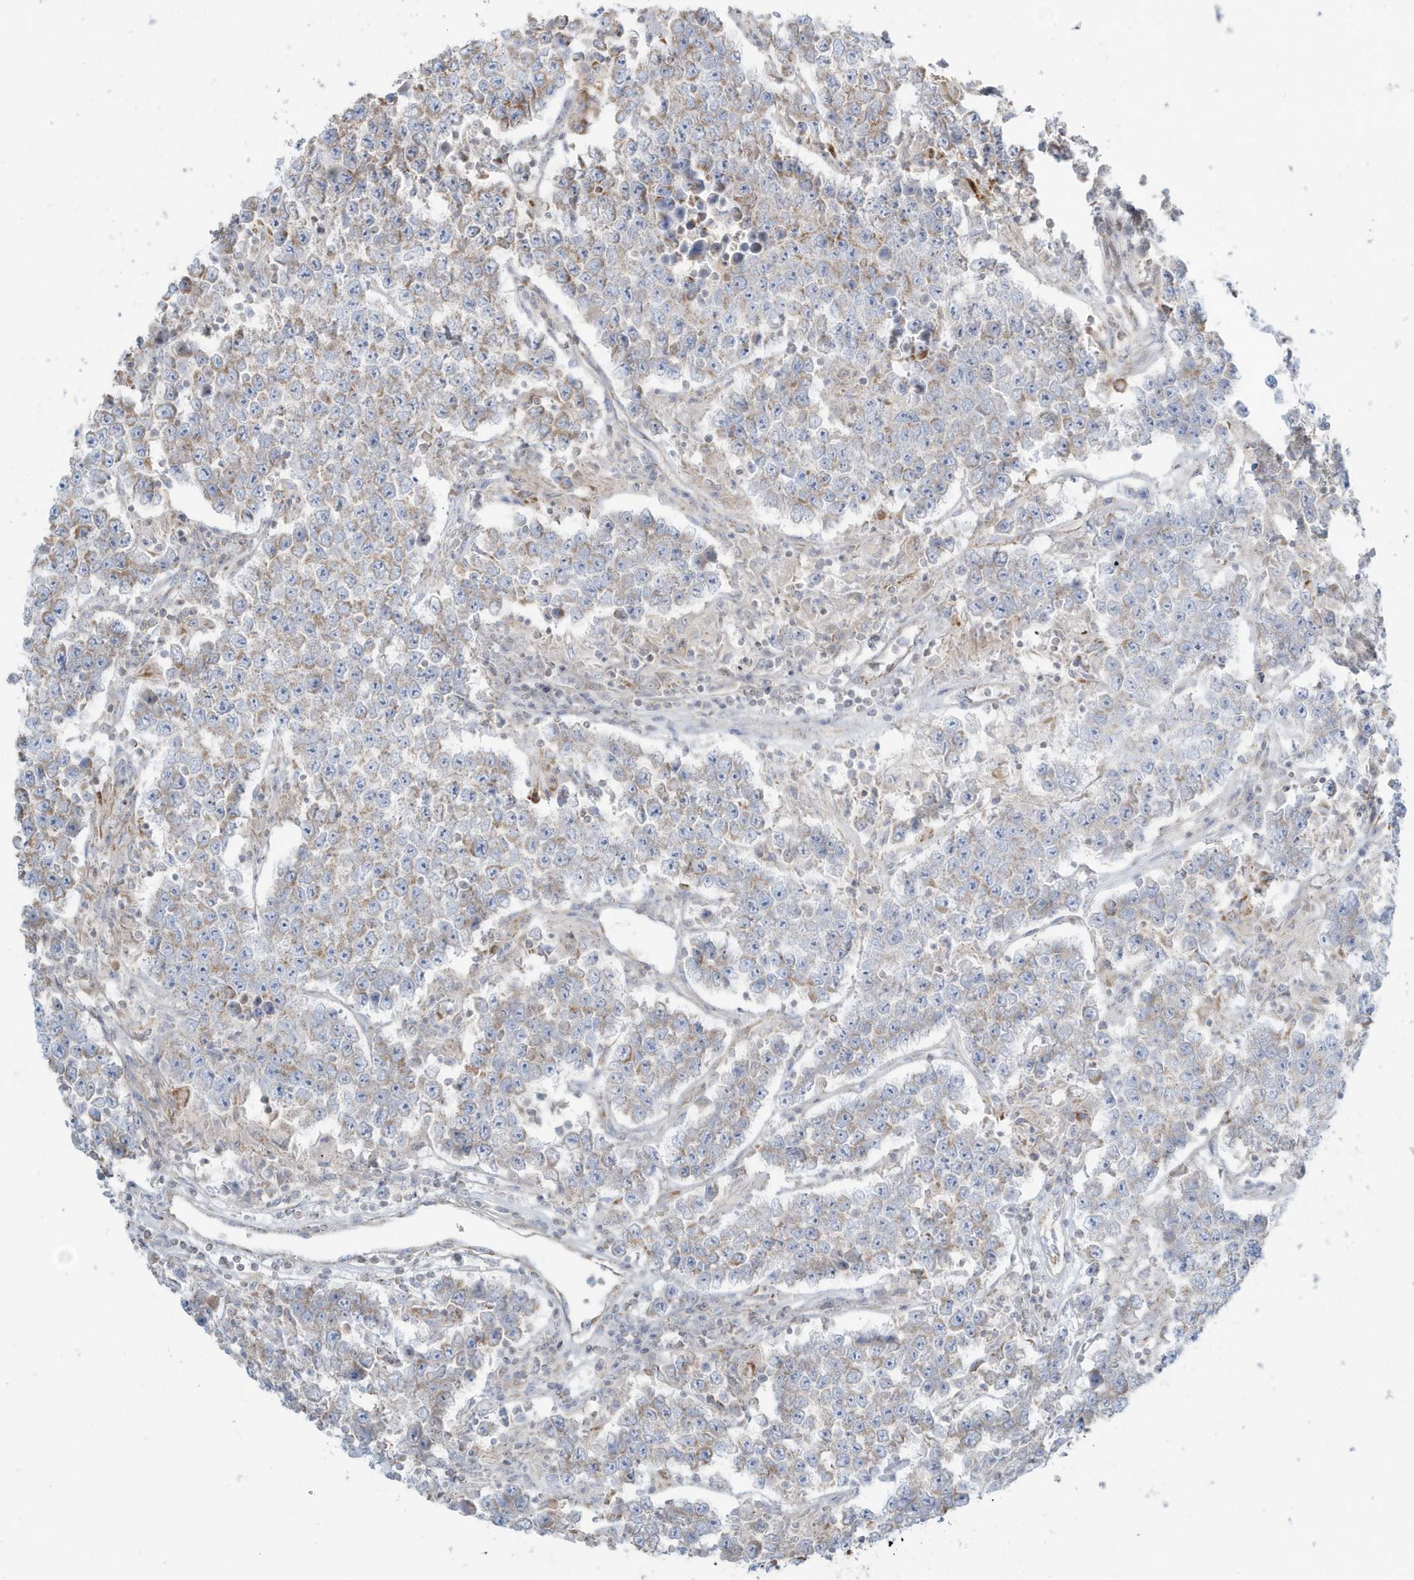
{"staining": {"intensity": "weak", "quantity": "25%-75%", "location": "cytoplasmic/membranous"}, "tissue": "testis cancer", "cell_type": "Tumor cells", "image_type": "cancer", "snomed": [{"axis": "morphology", "description": "Normal tissue, NOS"}, {"axis": "morphology", "description": "Urothelial carcinoma, High grade"}, {"axis": "morphology", "description": "Seminoma, NOS"}, {"axis": "morphology", "description": "Carcinoma, Embryonal, NOS"}, {"axis": "topography", "description": "Urinary bladder"}, {"axis": "topography", "description": "Testis"}], "caption": "IHC (DAB (3,3'-diaminobenzidine)) staining of human testis cancer (embryonal carcinoma) exhibits weak cytoplasmic/membranous protein expression in approximately 25%-75% of tumor cells.", "gene": "RAB11FIP3", "patient": {"sex": "male", "age": 41}}